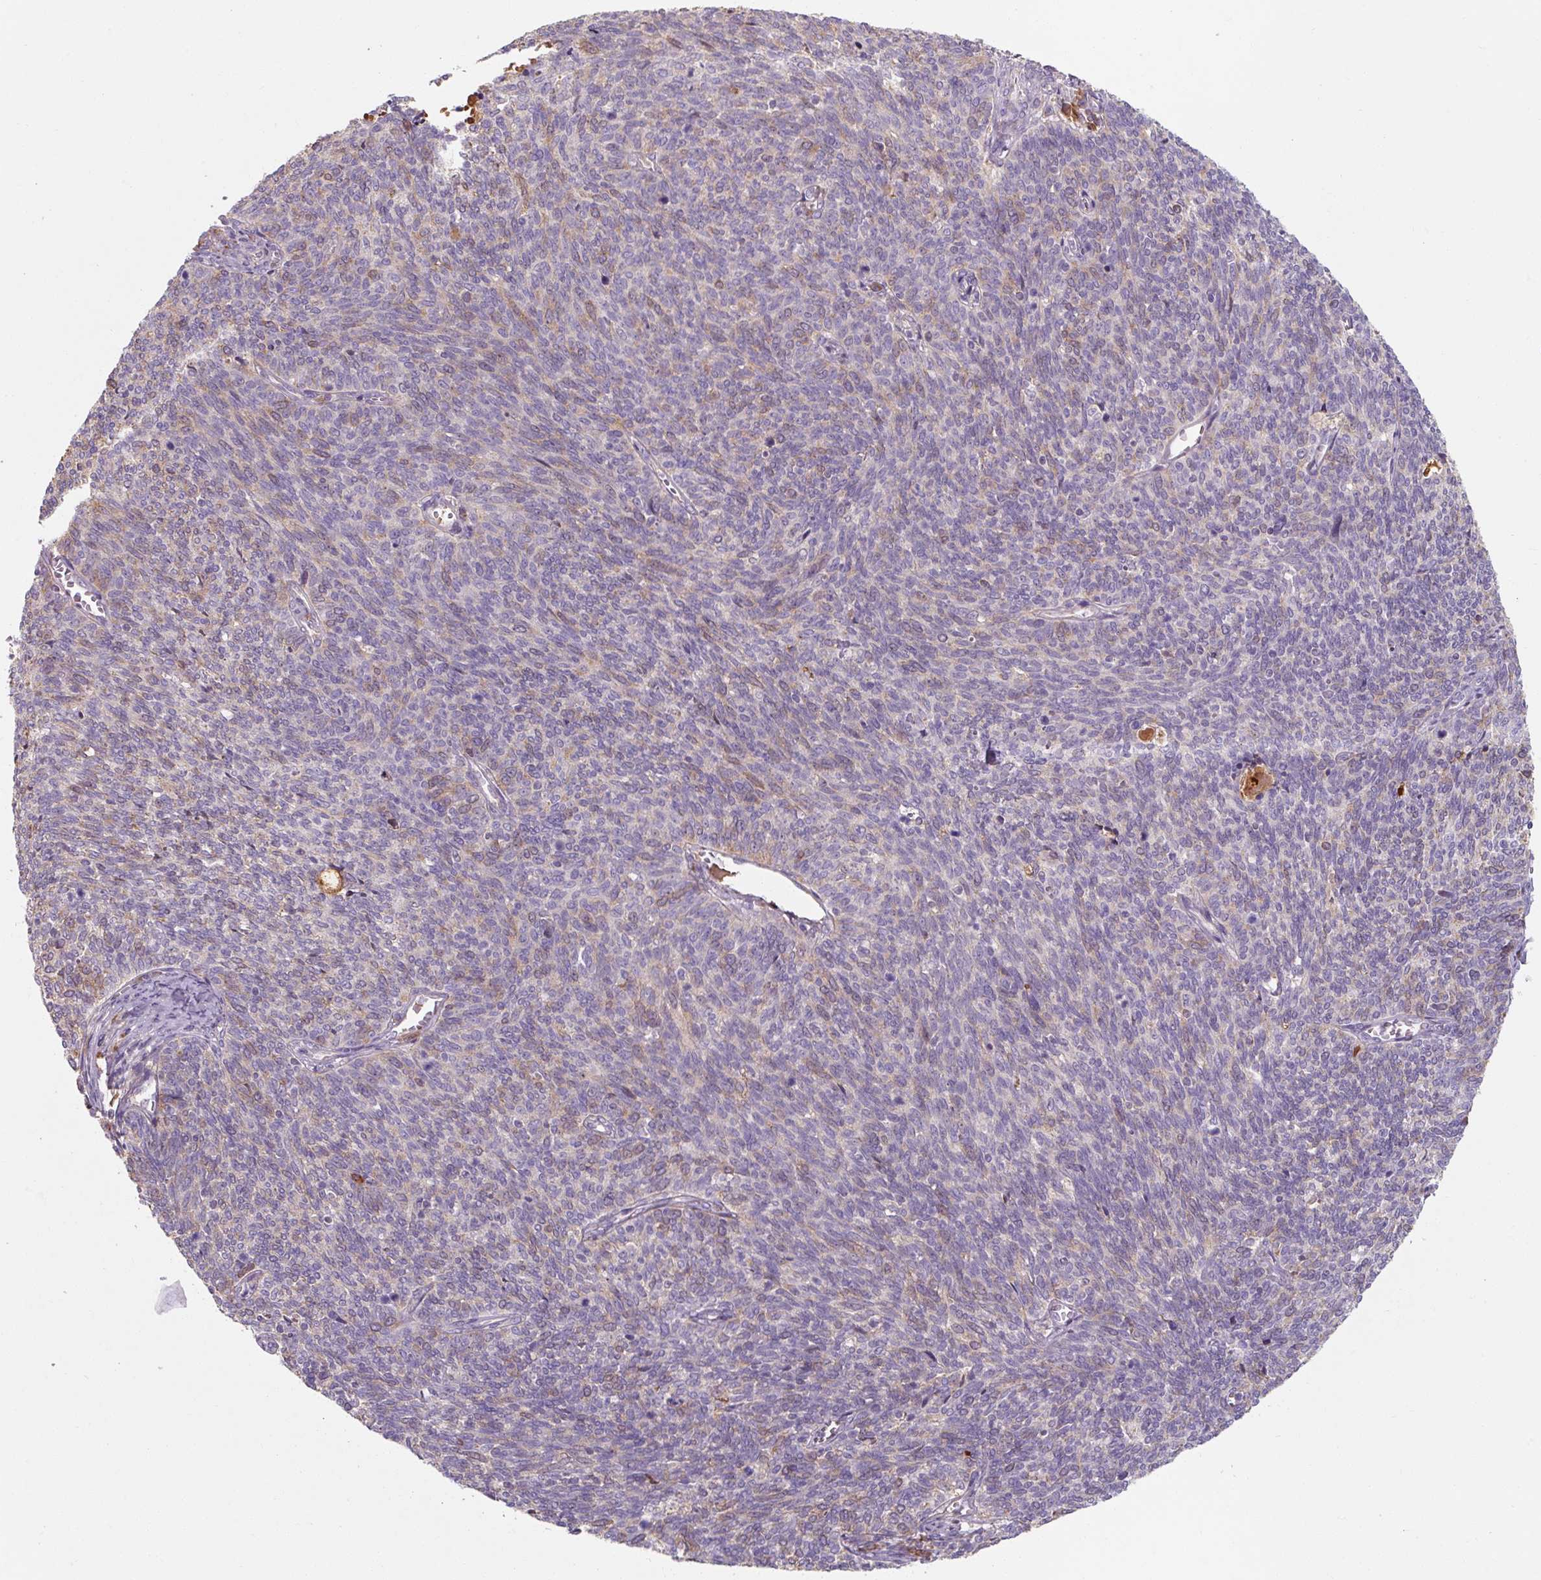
{"staining": {"intensity": "negative", "quantity": "none", "location": "none"}, "tissue": "cervical cancer", "cell_type": "Tumor cells", "image_type": "cancer", "snomed": [{"axis": "morphology", "description": "Squamous cell carcinoma, NOS"}, {"axis": "topography", "description": "Cervix"}], "caption": "This is an immunohistochemistry (IHC) image of human cervical cancer (squamous cell carcinoma). There is no positivity in tumor cells.", "gene": "TSEN54", "patient": {"sex": "female", "age": 39}}